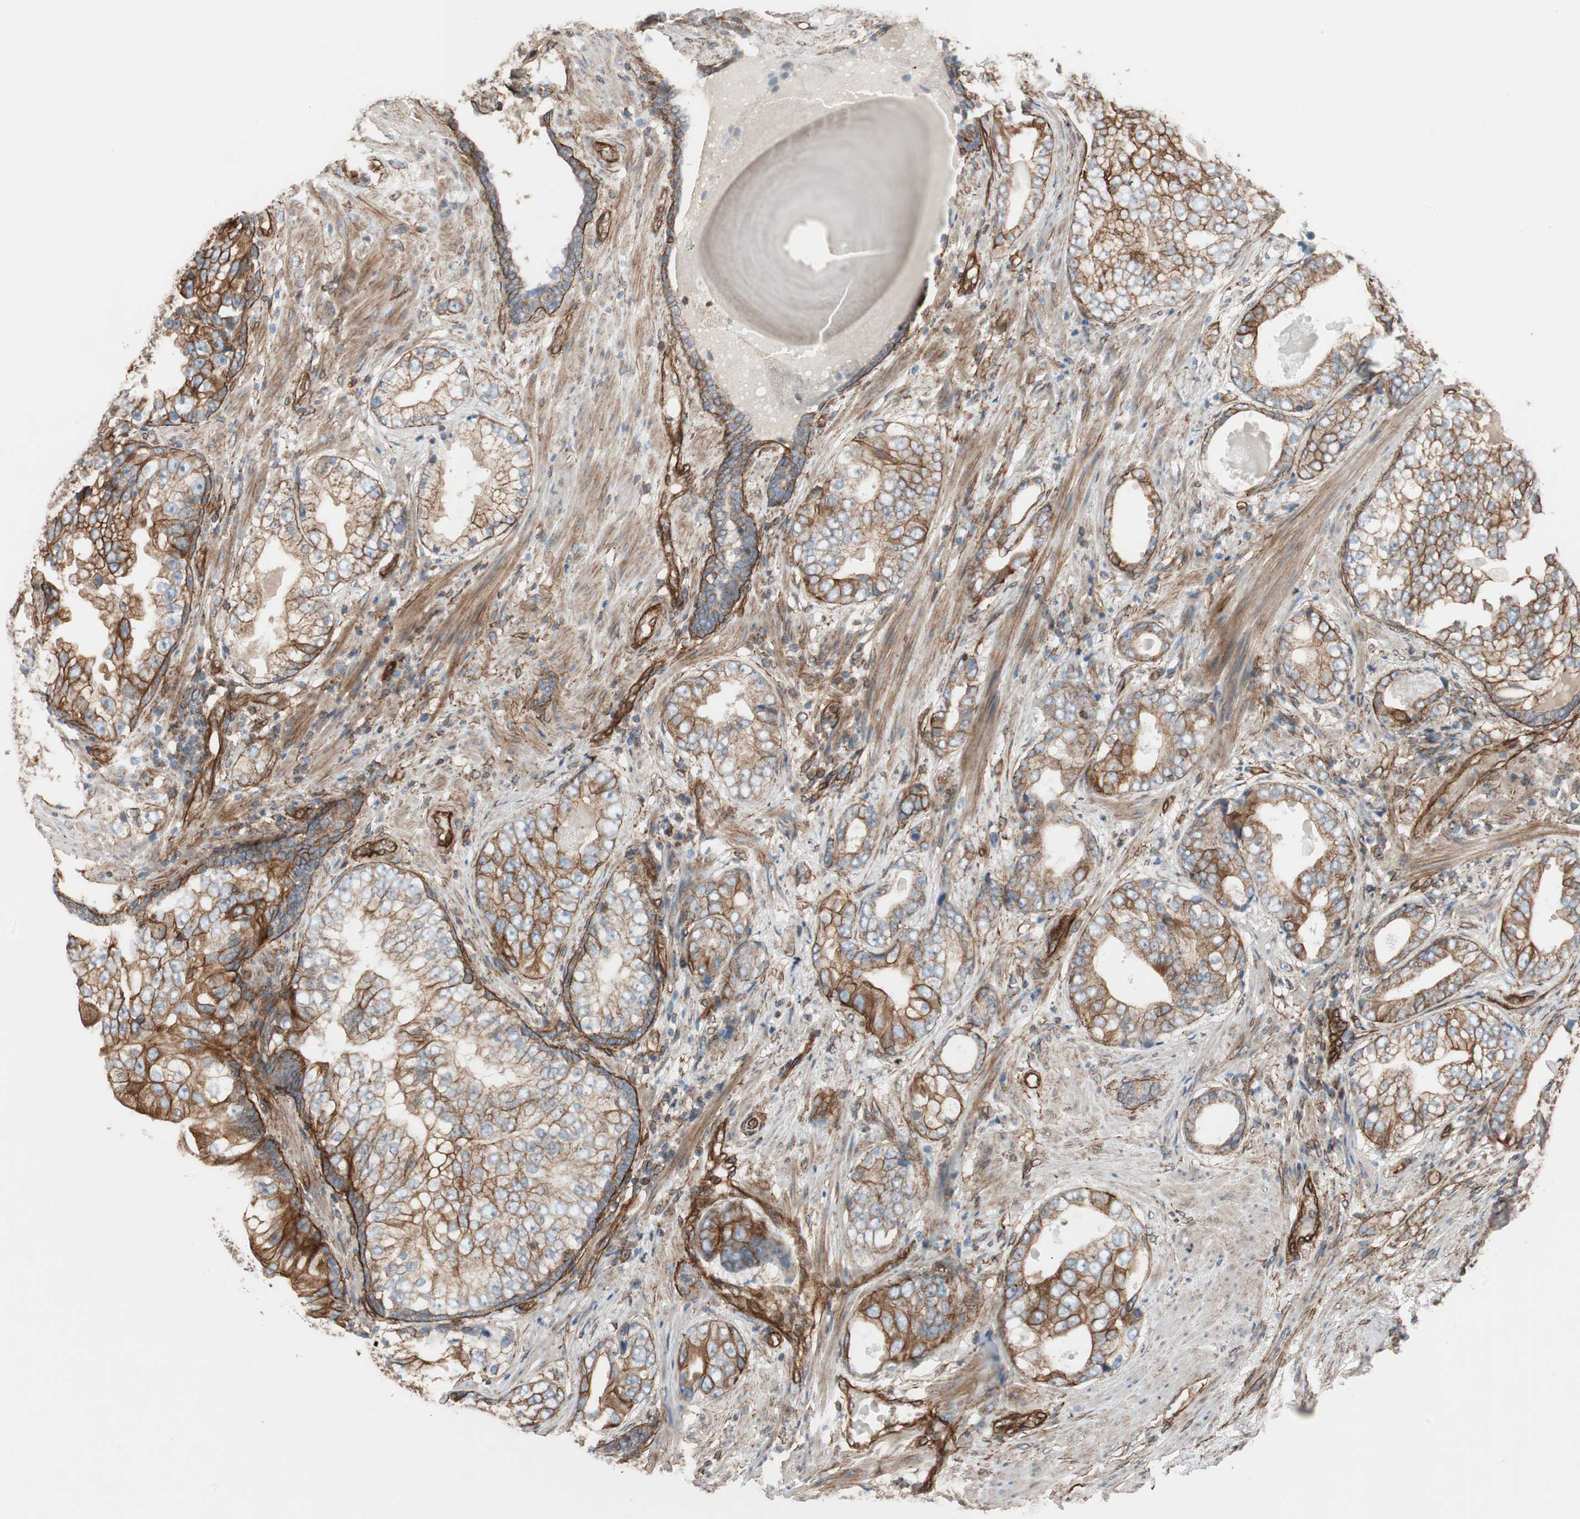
{"staining": {"intensity": "strong", "quantity": ">75%", "location": "cytoplasmic/membranous"}, "tissue": "prostate cancer", "cell_type": "Tumor cells", "image_type": "cancer", "snomed": [{"axis": "morphology", "description": "Adenocarcinoma, High grade"}, {"axis": "topography", "description": "Prostate"}], "caption": "This image reveals IHC staining of prostate high-grade adenocarcinoma, with high strong cytoplasmic/membranous positivity in about >75% of tumor cells.", "gene": "TCTA", "patient": {"sex": "male", "age": 66}}